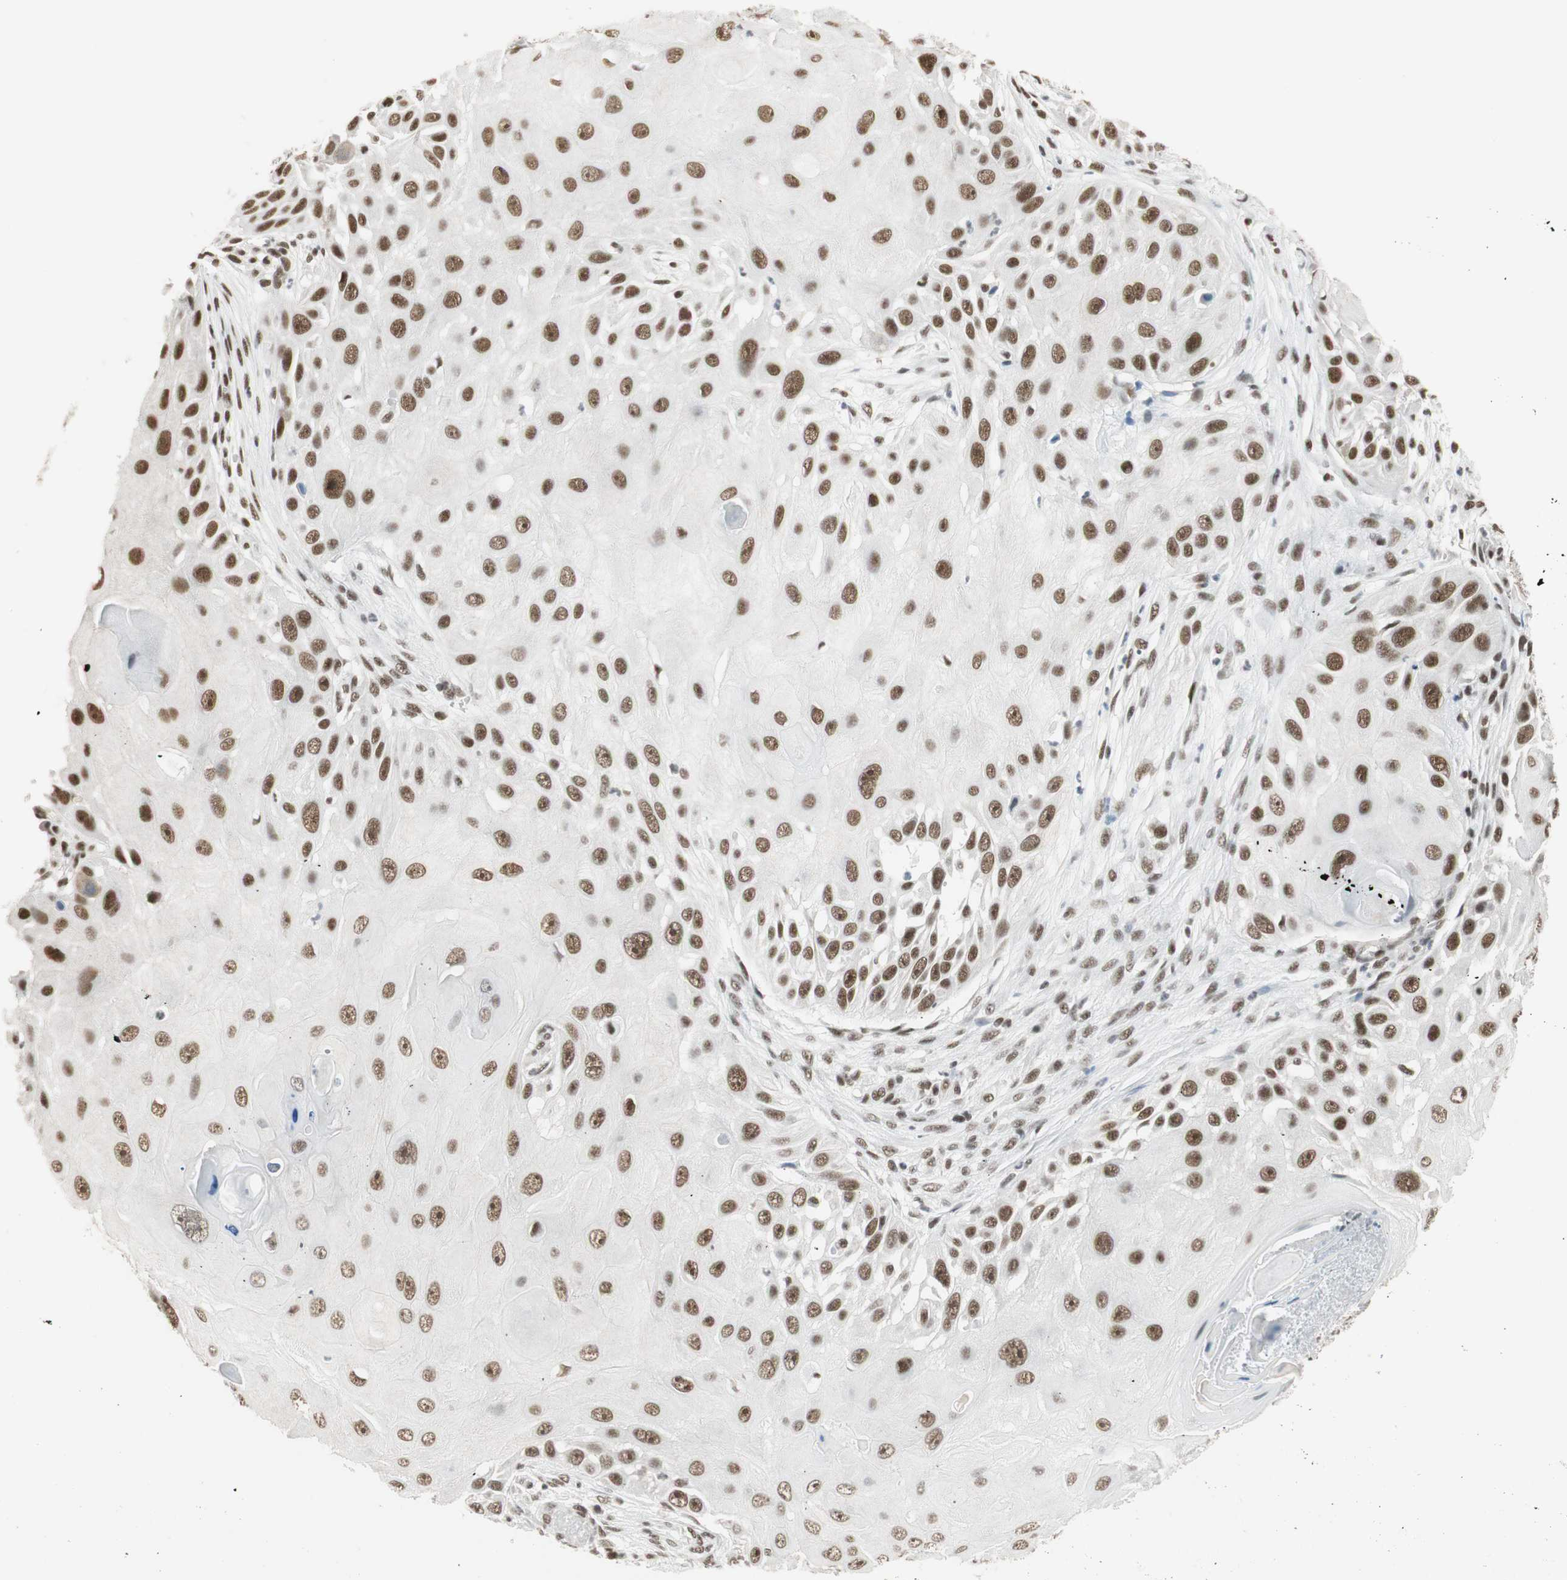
{"staining": {"intensity": "strong", "quantity": ">75%", "location": "nuclear"}, "tissue": "skin cancer", "cell_type": "Tumor cells", "image_type": "cancer", "snomed": [{"axis": "morphology", "description": "Squamous cell carcinoma, NOS"}, {"axis": "topography", "description": "Skin"}], "caption": "The histopathology image displays immunohistochemical staining of squamous cell carcinoma (skin). There is strong nuclear positivity is seen in about >75% of tumor cells.", "gene": "RTF1", "patient": {"sex": "female", "age": 44}}